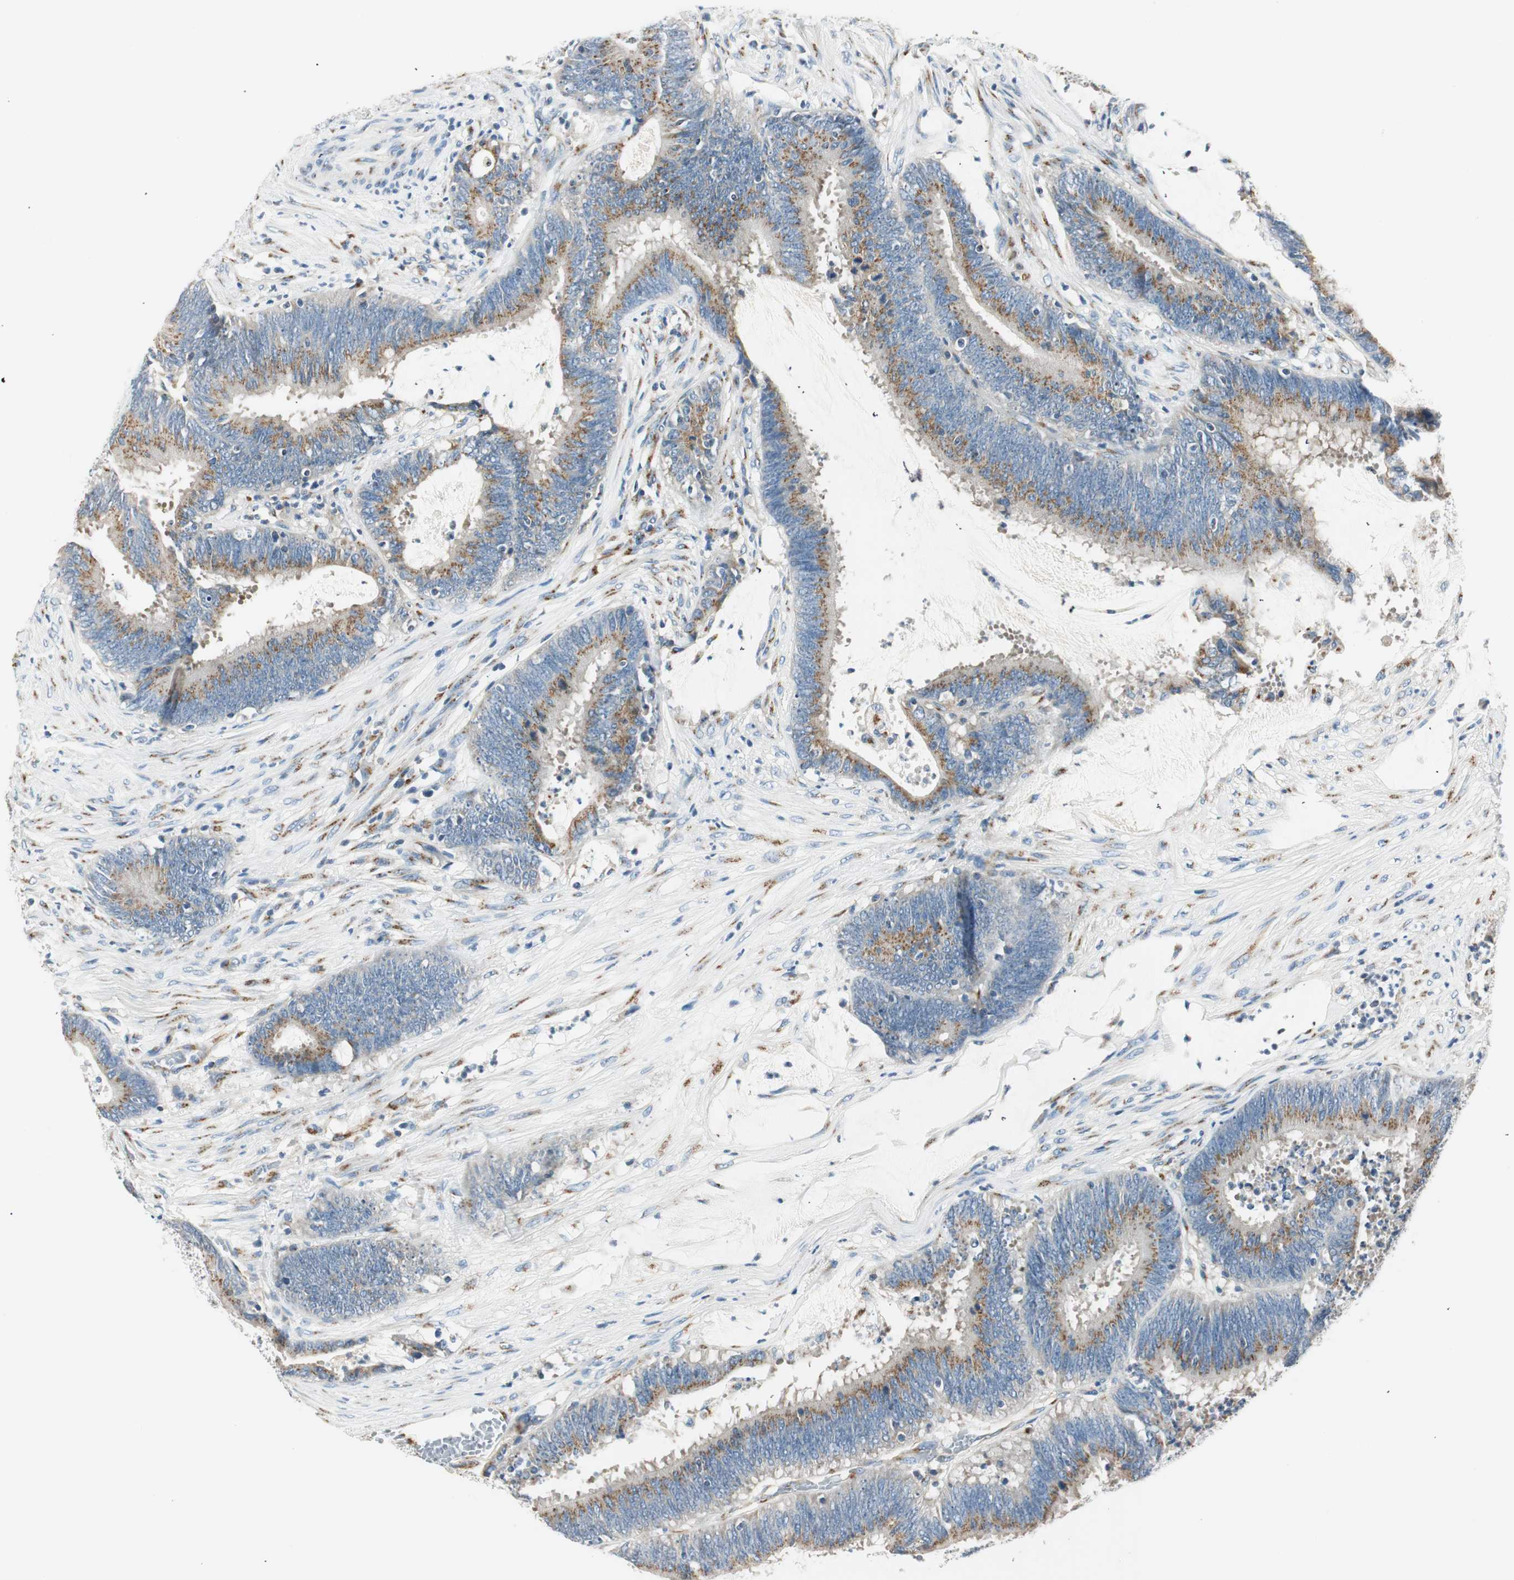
{"staining": {"intensity": "moderate", "quantity": ">75%", "location": "cytoplasmic/membranous"}, "tissue": "colorectal cancer", "cell_type": "Tumor cells", "image_type": "cancer", "snomed": [{"axis": "morphology", "description": "Adenocarcinoma, NOS"}, {"axis": "topography", "description": "Rectum"}], "caption": "Tumor cells exhibit moderate cytoplasmic/membranous expression in approximately >75% of cells in colorectal adenocarcinoma.", "gene": "TMF1", "patient": {"sex": "female", "age": 66}}